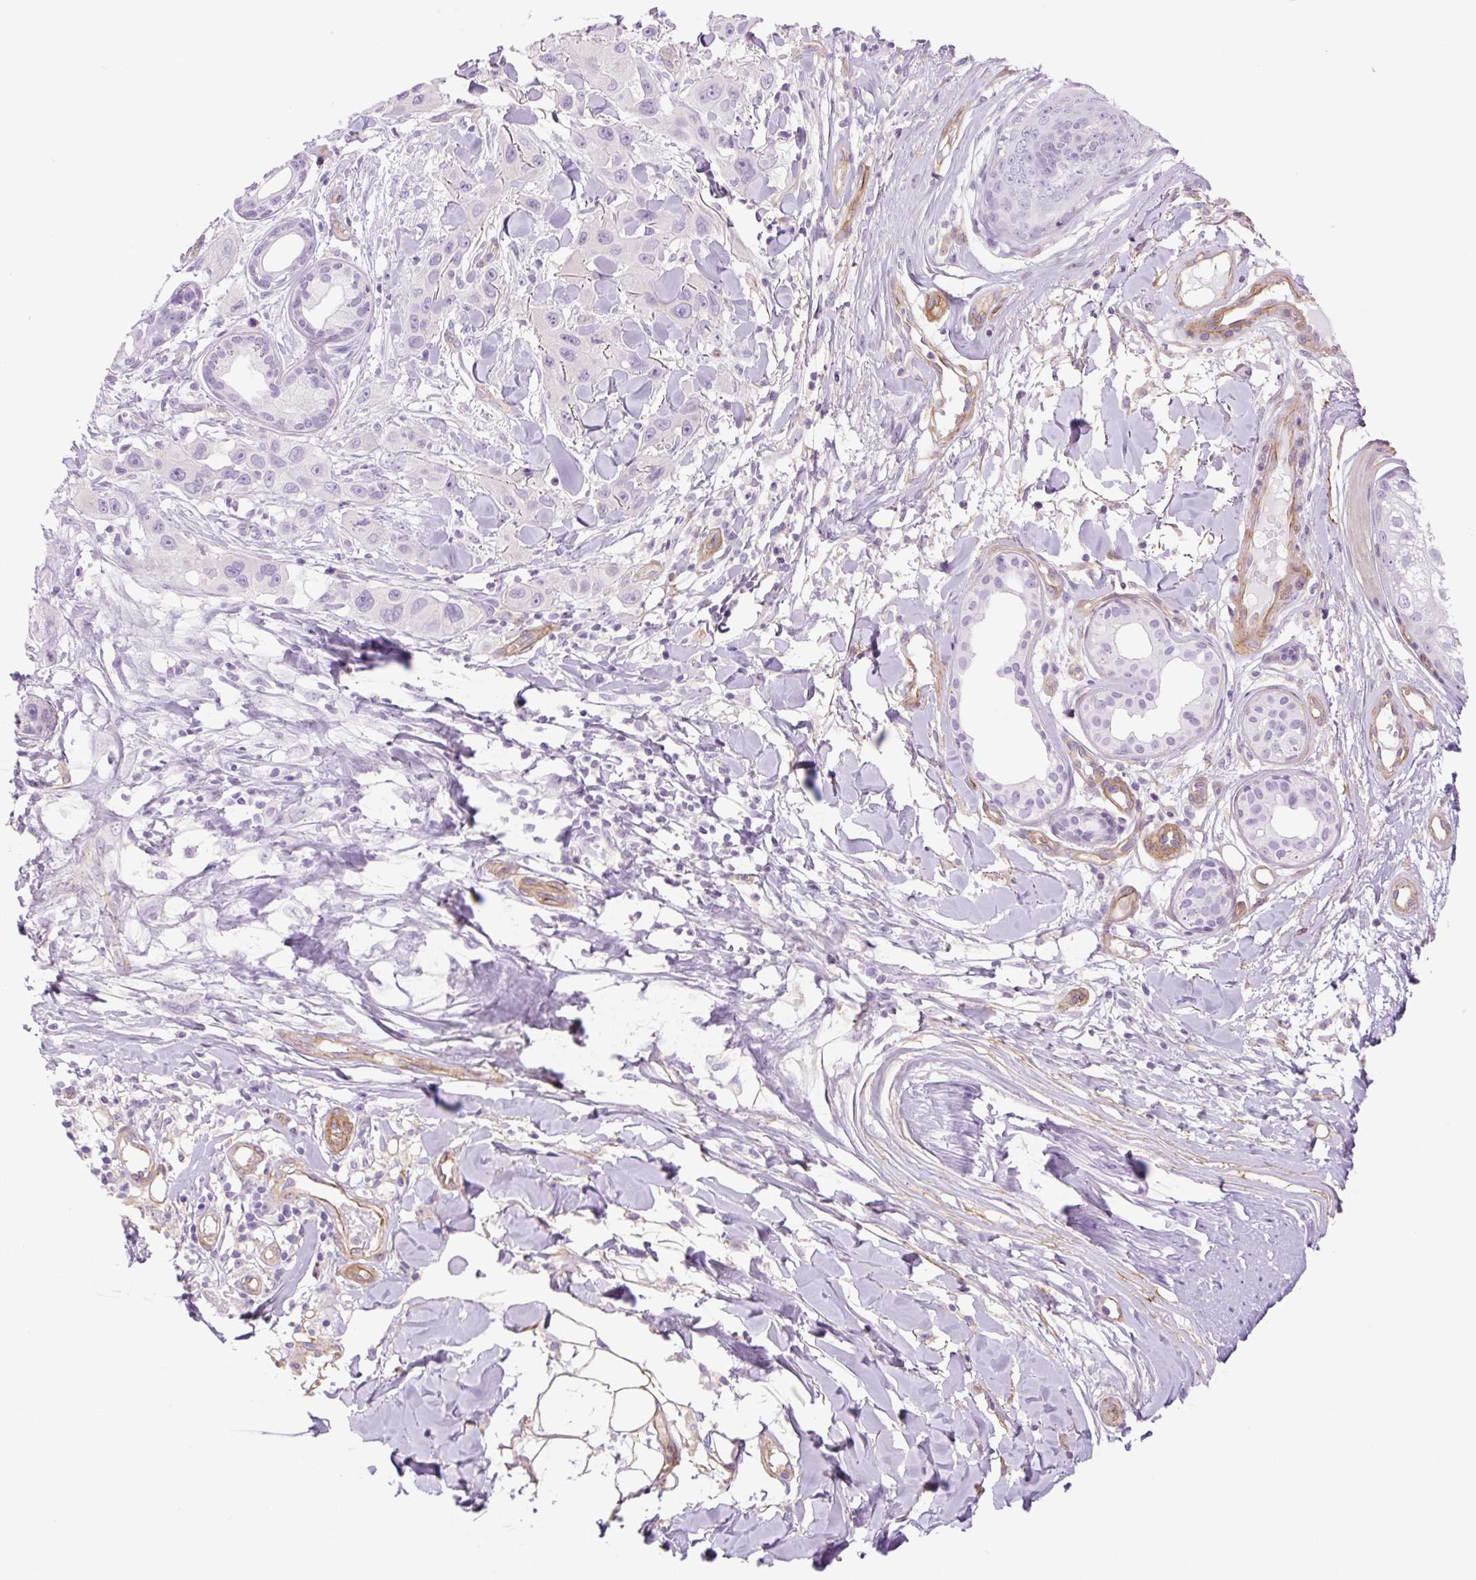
{"staining": {"intensity": "negative", "quantity": "none", "location": "none"}, "tissue": "skin cancer", "cell_type": "Tumor cells", "image_type": "cancer", "snomed": [{"axis": "morphology", "description": "Squamous cell carcinoma, NOS"}, {"axis": "topography", "description": "Skin"}], "caption": "Immunohistochemistry image of neoplastic tissue: squamous cell carcinoma (skin) stained with DAB (3,3'-diaminobenzidine) displays no significant protein staining in tumor cells. The staining was performed using DAB to visualize the protein expression in brown, while the nuclei were stained in blue with hematoxylin (Magnification: 20x).", "gene": "EHD3", "patient": {"sex": "male", "age": 63}}